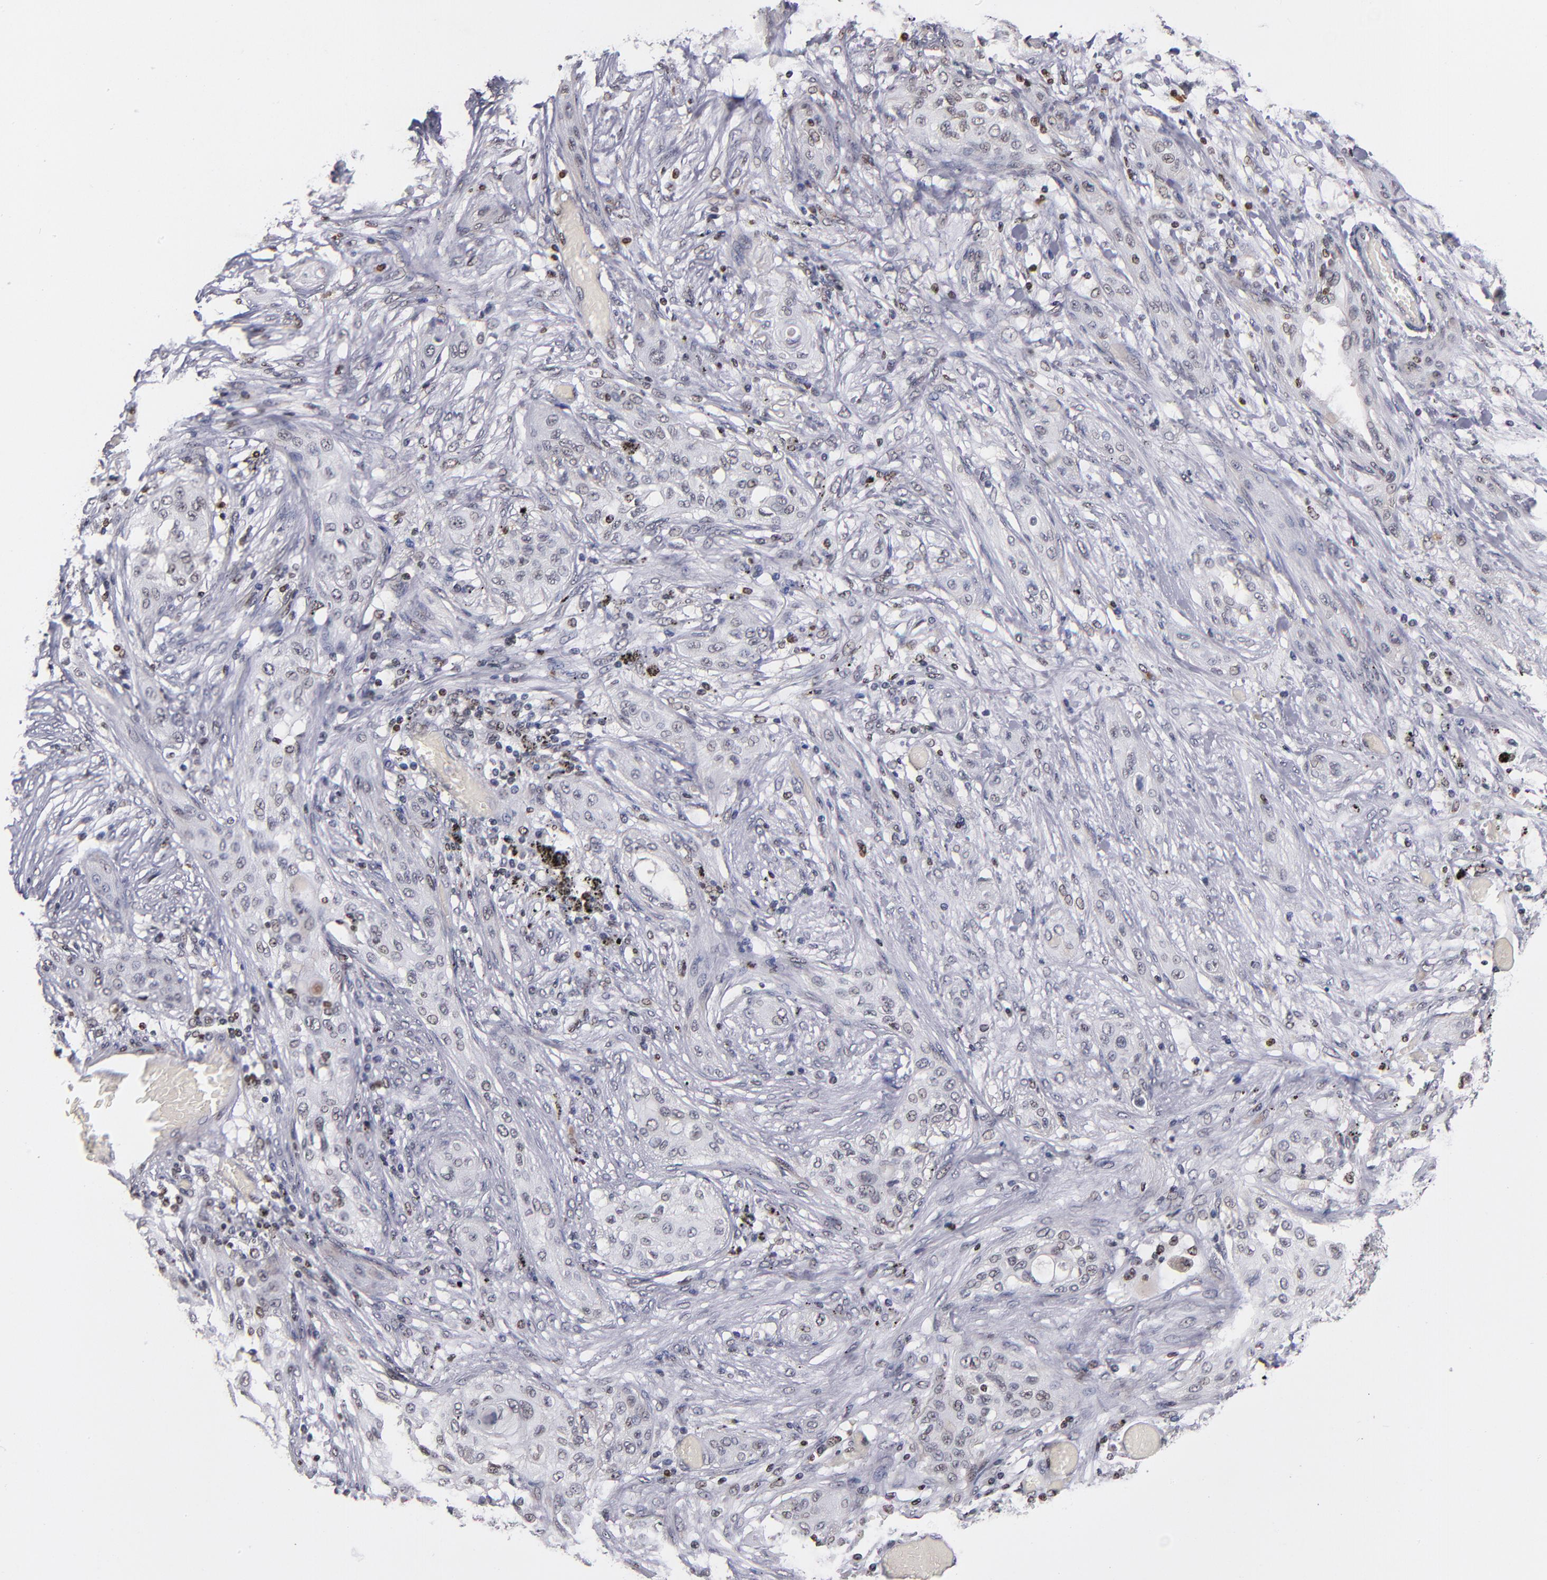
{"staining": {"intensity": "negative", "quantity": "none", "location": "none"}, "tissue": "lung cancer", "cell_type": "Tumor cells", "image_type": "cancer", "snomed": [{"axis": "morphology", "description": "Squamous cell carcinoma, NOS"}, {"axis": "topography", "description": "Lung"}], "caption": "An immunohistochemistry (IHC) image of lung squamous cell carcinoma is shown. There is no staining in tumor cells of lung squamous cell carcinoma.", "gene": "KDM6A", "patient": {"sex": "female", "age": 47}}